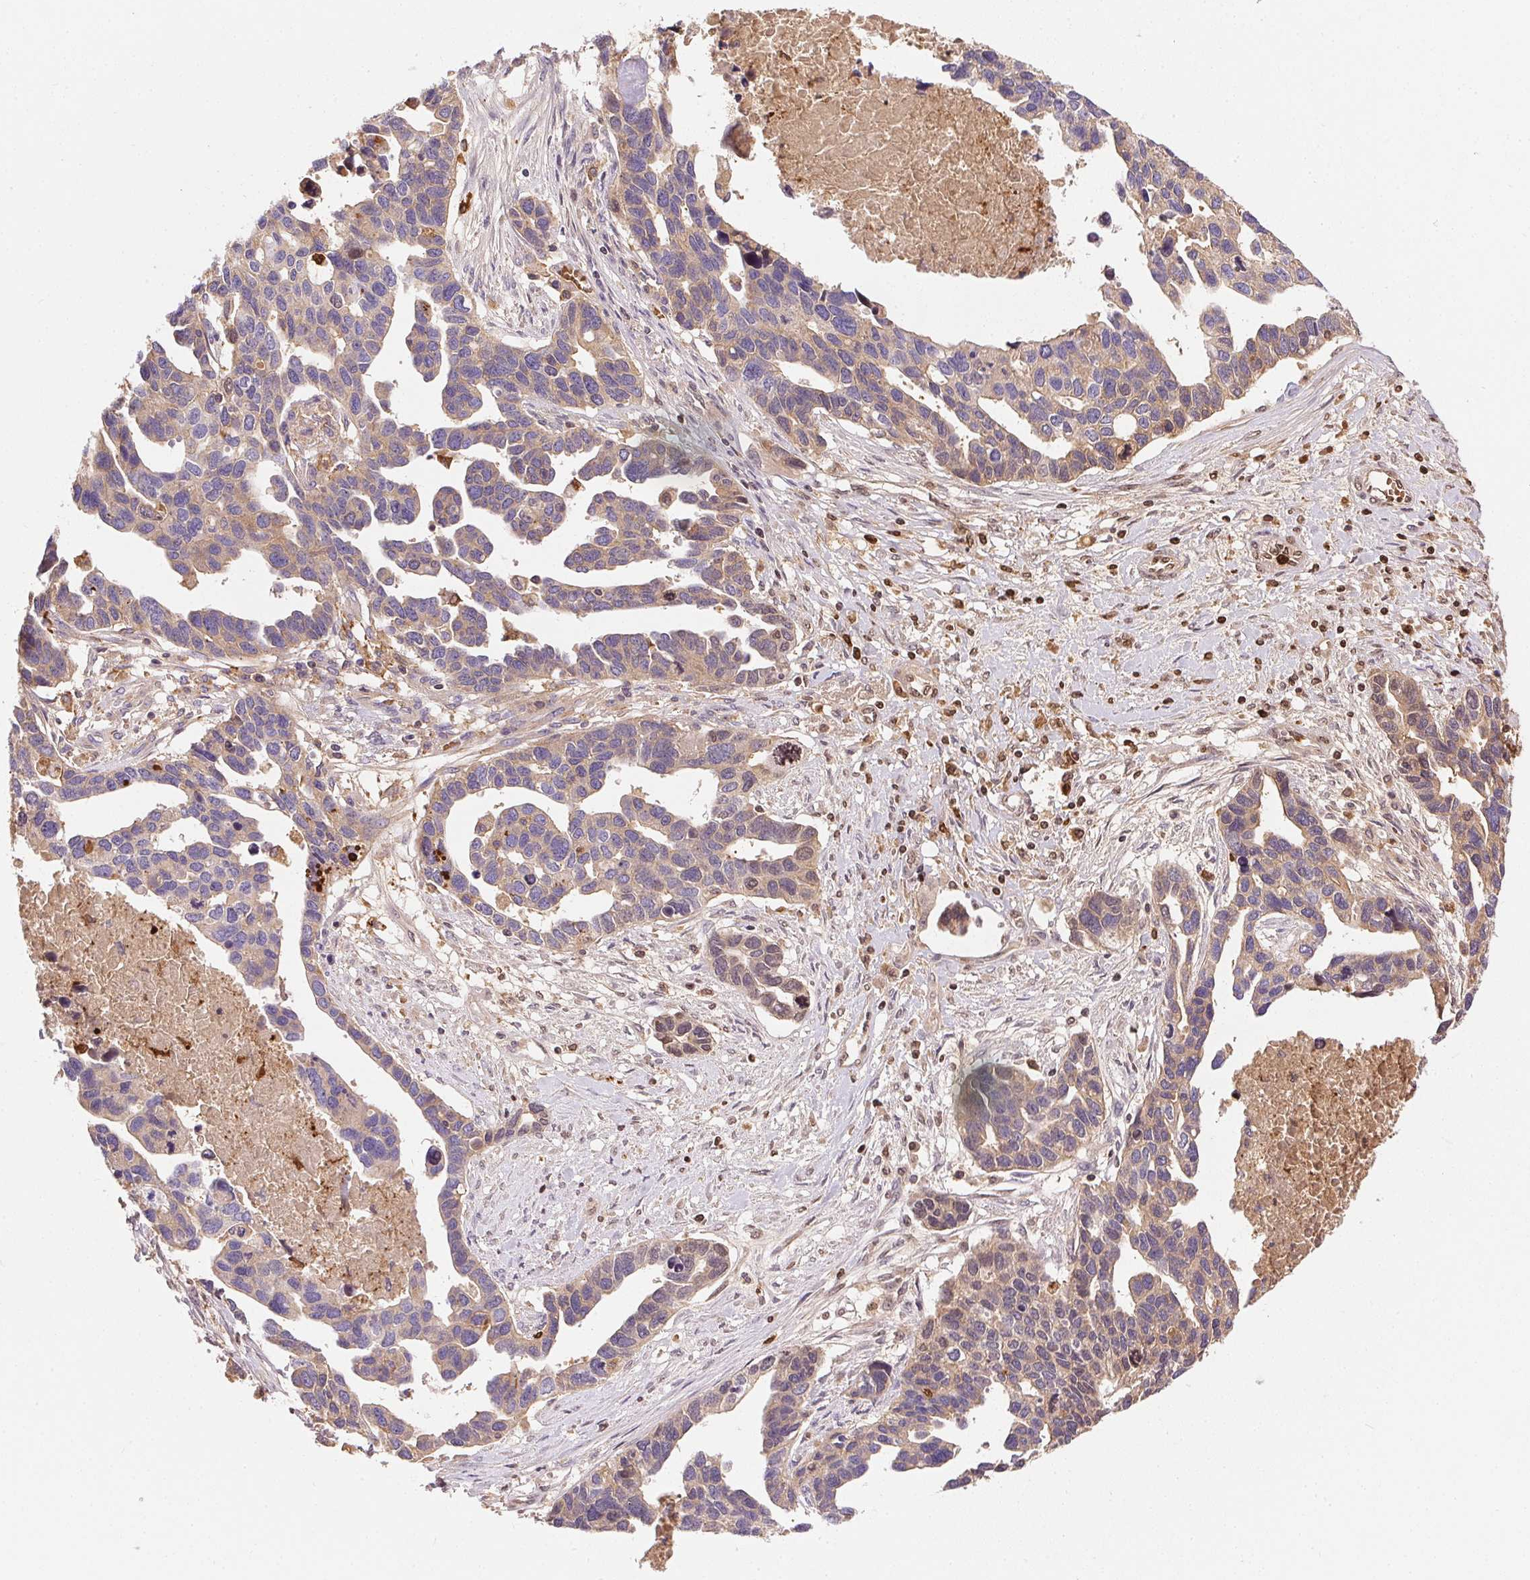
{"staining": {"intensity": "weak", "quantity": "25%-75%", "location": "cytoplasmic/membranous,nuclear"}, "tissue": "ovarian cancer", "cell_type": "Tumor cells", "image_type": "cancer", "snomed": [{"axis": "morphology", "description": "Cystadenocarcinoma, serous, NOS"}, {"axis": "topography", "description": "Ovary"}], "caption": "Weak cytoplasmic/membranous and nuclear positivity is identified in about 25%-75% of tumor cells in ovarian serous cystadenocarcinoma. The staining is performed using DAB (3,3'-diaminobenzidine) brown chromogen to label protein expression. The nuclei are counter-stained blue using hematoxylin.", "gene": "ORM1", "patient": {"sex": "female", "age": 54}}